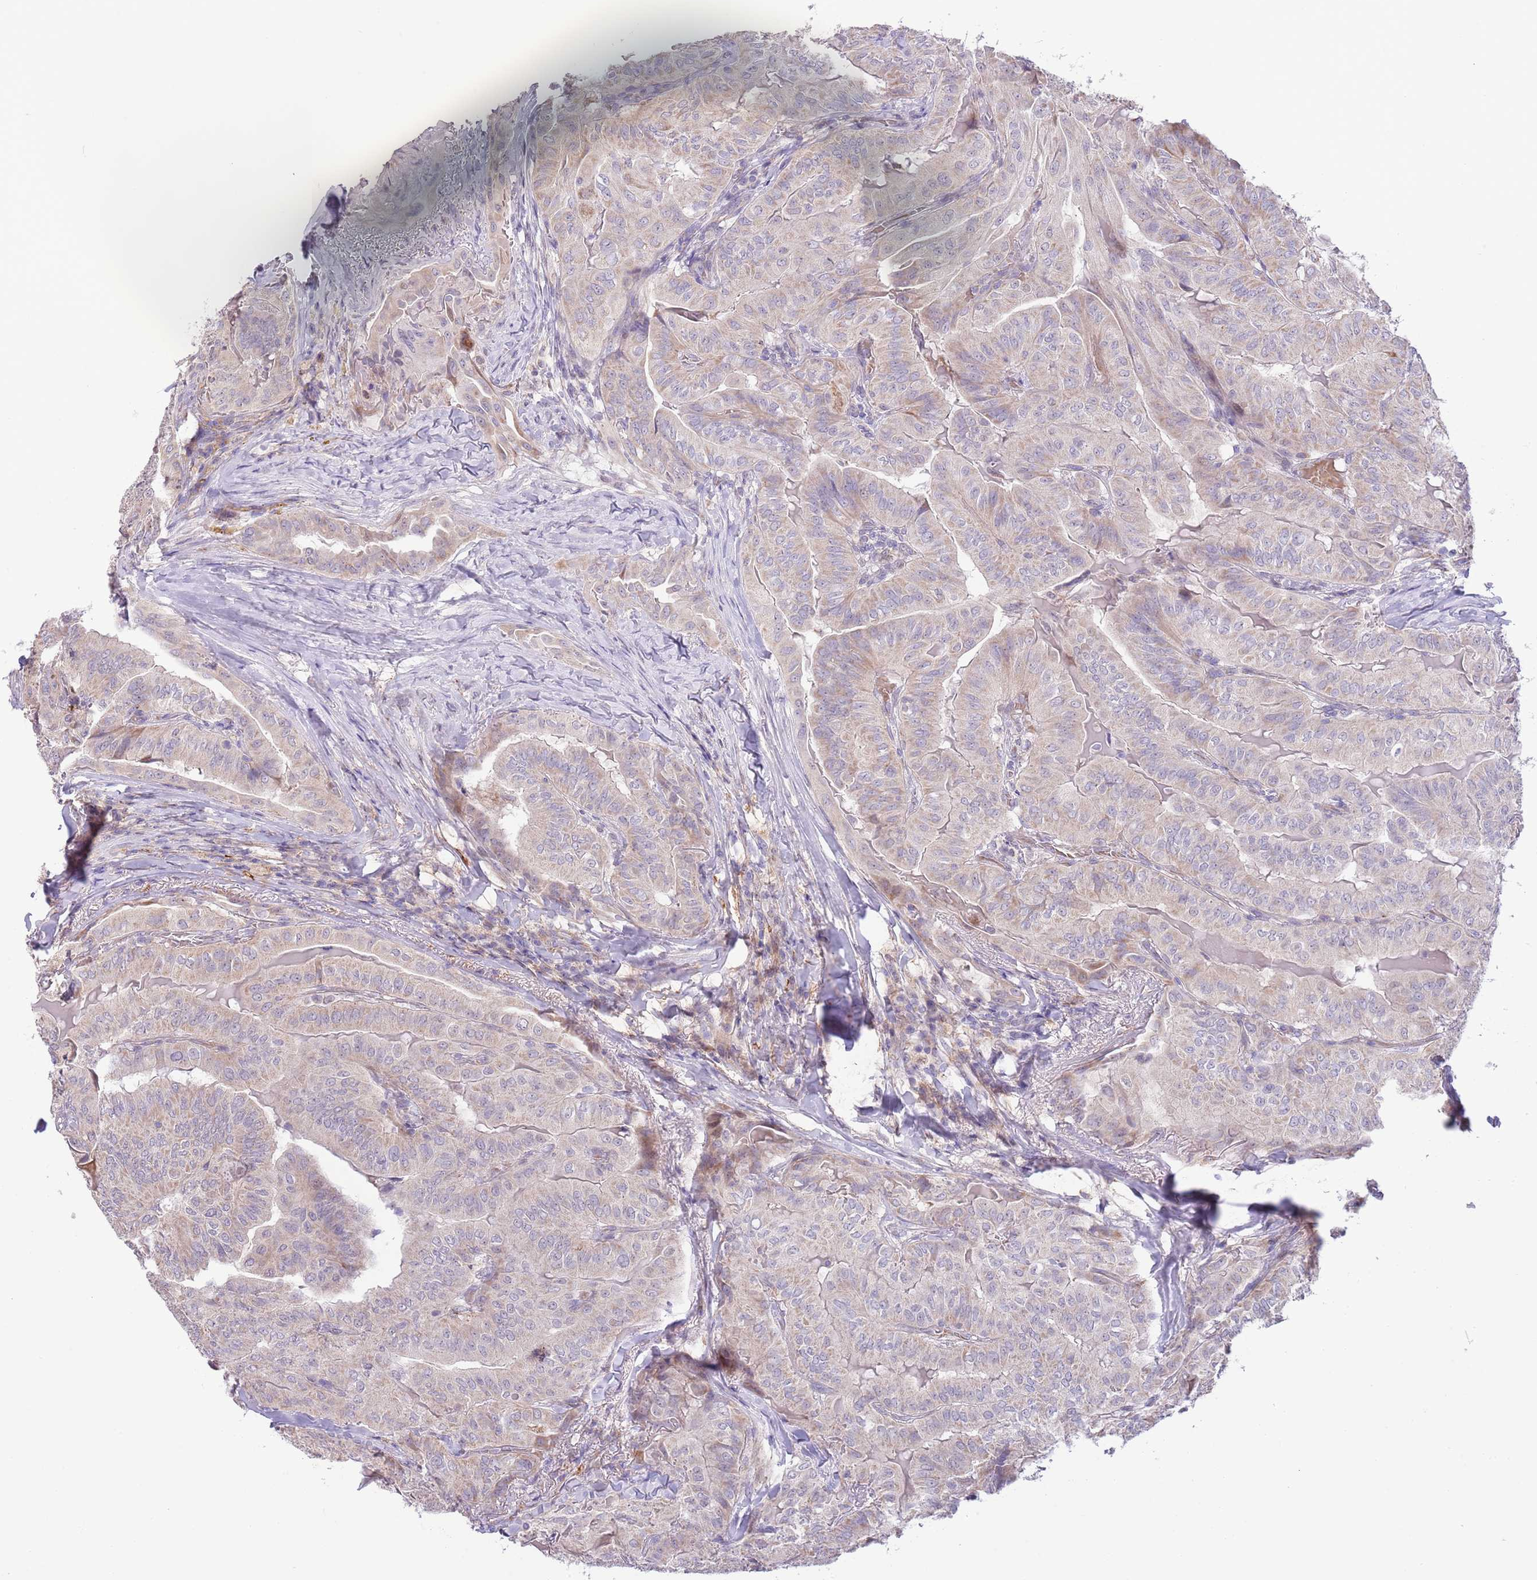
{"staining": {"intensity": "weak", "quantity": "<25%", "location": "cytoplasmic/membranous"}, "tissue": "thyroid cancer", "cell_type": "Tumor cells", "image_type": "cancer", "snomed": [{"axis": "morphology", "description": "Papillary adenocarcinoma, NOS"}, {"axis": "topography", "description": "Thyroid gland"}], "caption": "Tumor cells show no significant positivity in thyroid cancer (papillary adenocarcinoma). (DAB IHC visualized using brightfield microscopy, high magnification).", "gene": "AP1S2", "patient": {"sex": "female", "age": 68}}